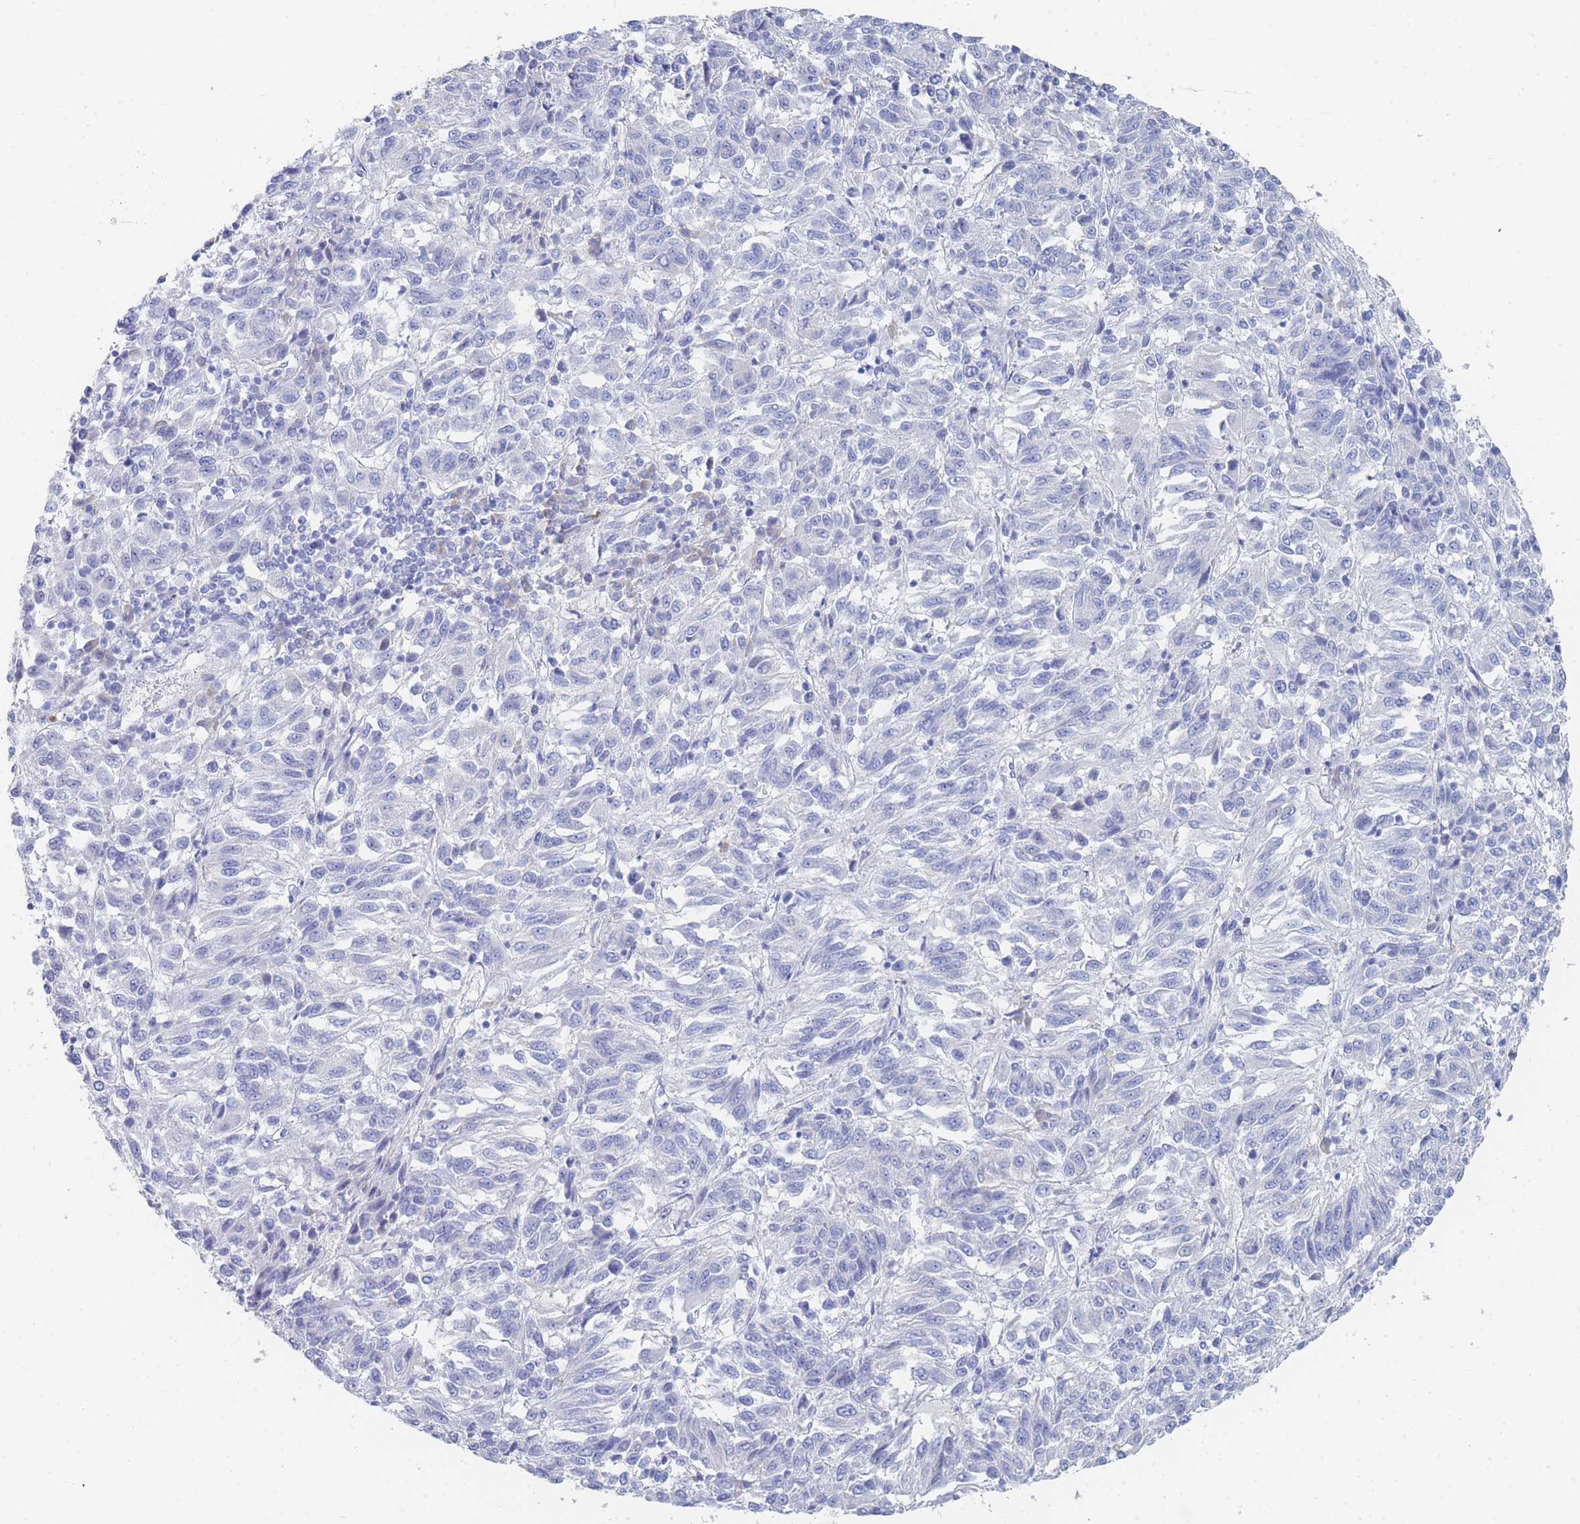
{"staining": {"intensity": "negative", "quantity": "none", "location": "none"}, "tissue": "melanoma", "cell_type": "Tumor cells", "image_type": "cancer", "snomed": [{"axis": "morphology", "description": "Malignant melanoma, Metastatic site"}, {"axis": "topography", "description": "Lung"}], "caption": "Immunohistochemistry (IHC) image of neoplastic tissue: human malignant melanoma (metastatic site) stained with DAB shows no significant protein expression in tumor cells. Brightfield microscopy of immunohistochemistry stained with DAB (3,3'-diaminobenzidine) (brown) and hematoxylin (blue), captured at high magnification.", "gene": "SLC25A35", "patient": {"sex": "male", "age": 64}}